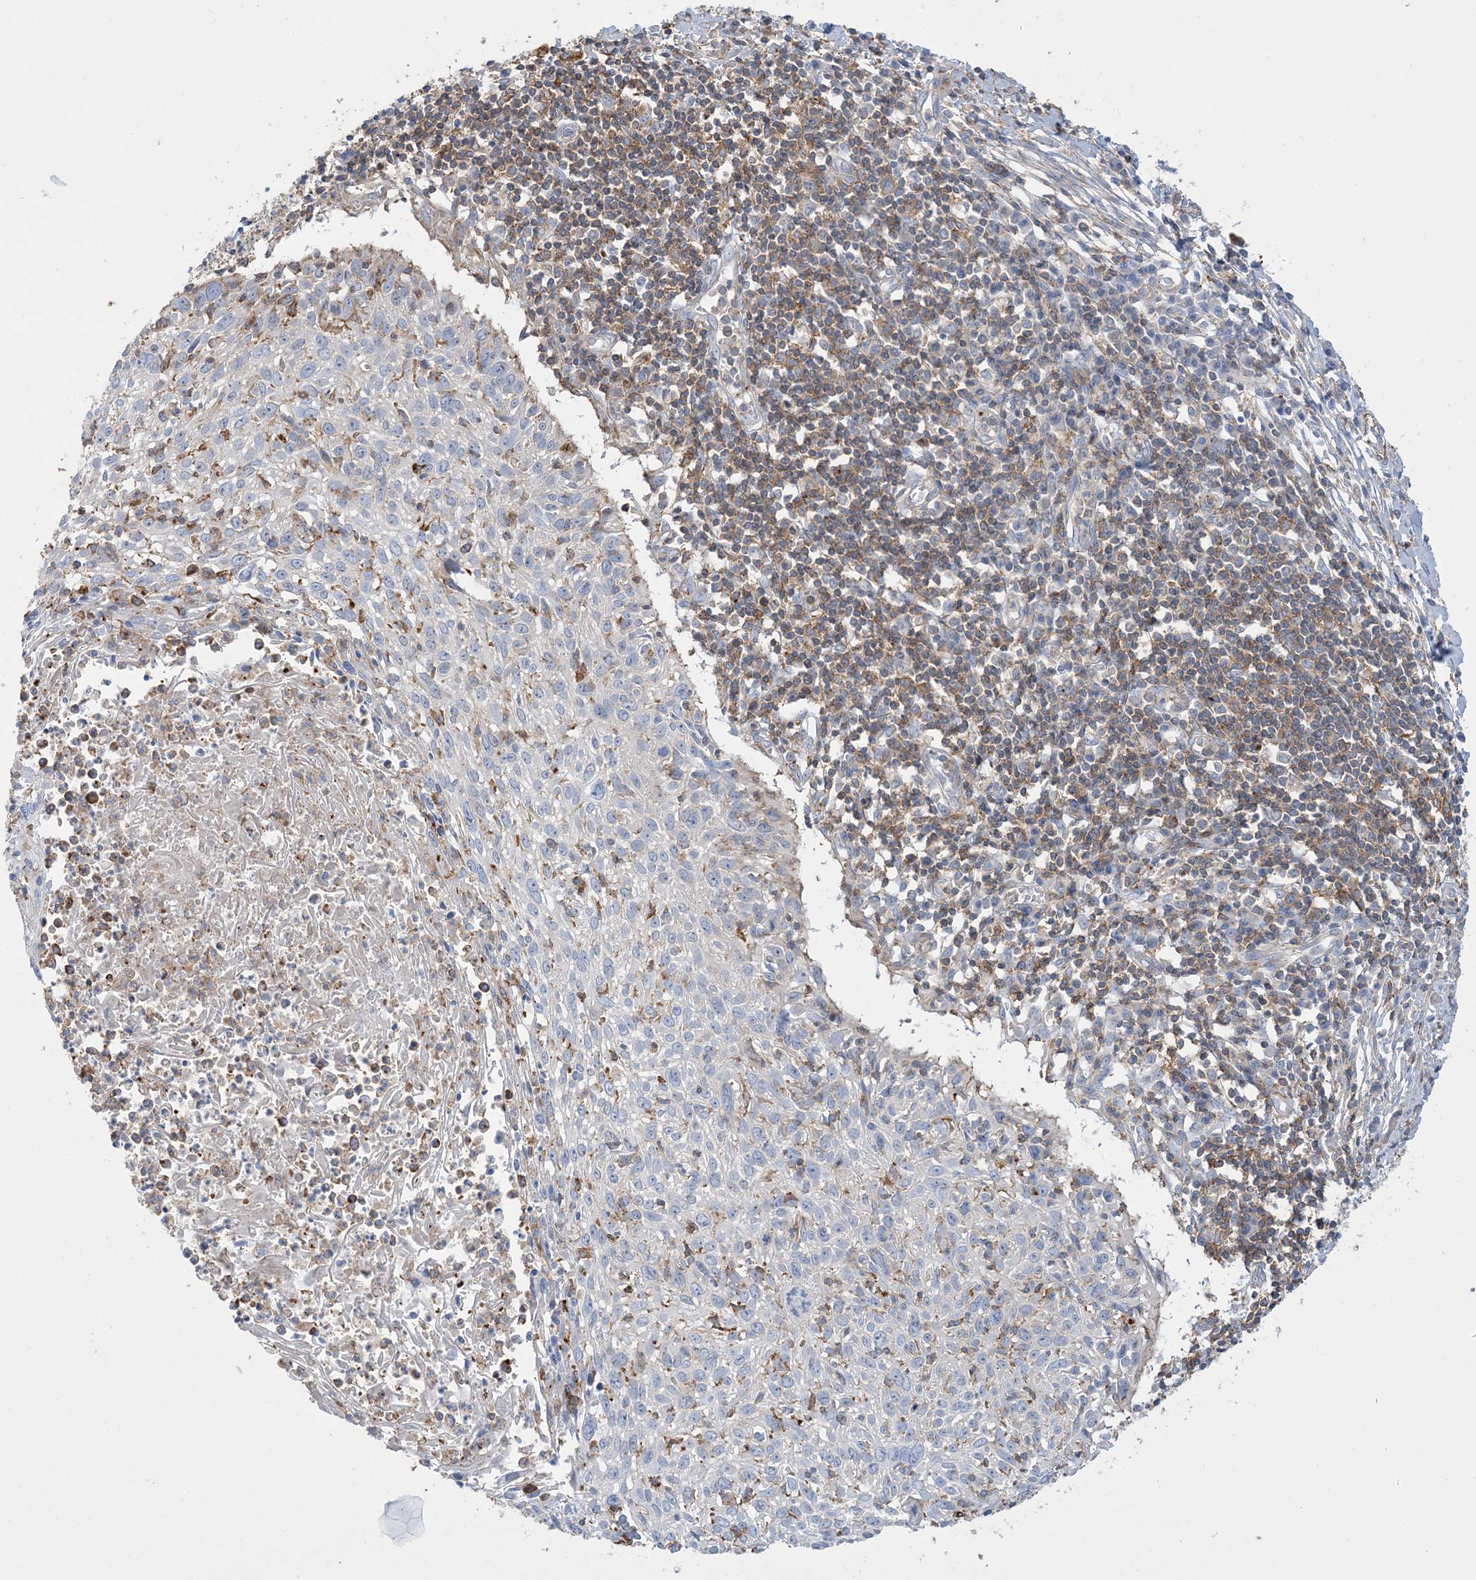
{"staining": {"intensity": "negative", "quantity": "none", "location": "none"}, "tissue": "cervical cancer", "cell_type": "Tumor cells", "image_type": "cancer", "snomed": [{"axis": "morphology", "description": "Squamous cell carcinoma, NOS"}, {"axis": "topography", "description": "Cervix"}], "caption": "IHC of human cervical cancer (squamous cell carcinoma) demonstrates no staining in tumor cells.", "gene": "GTF3C2", "patient": {"sex": "female", "age": 51}}